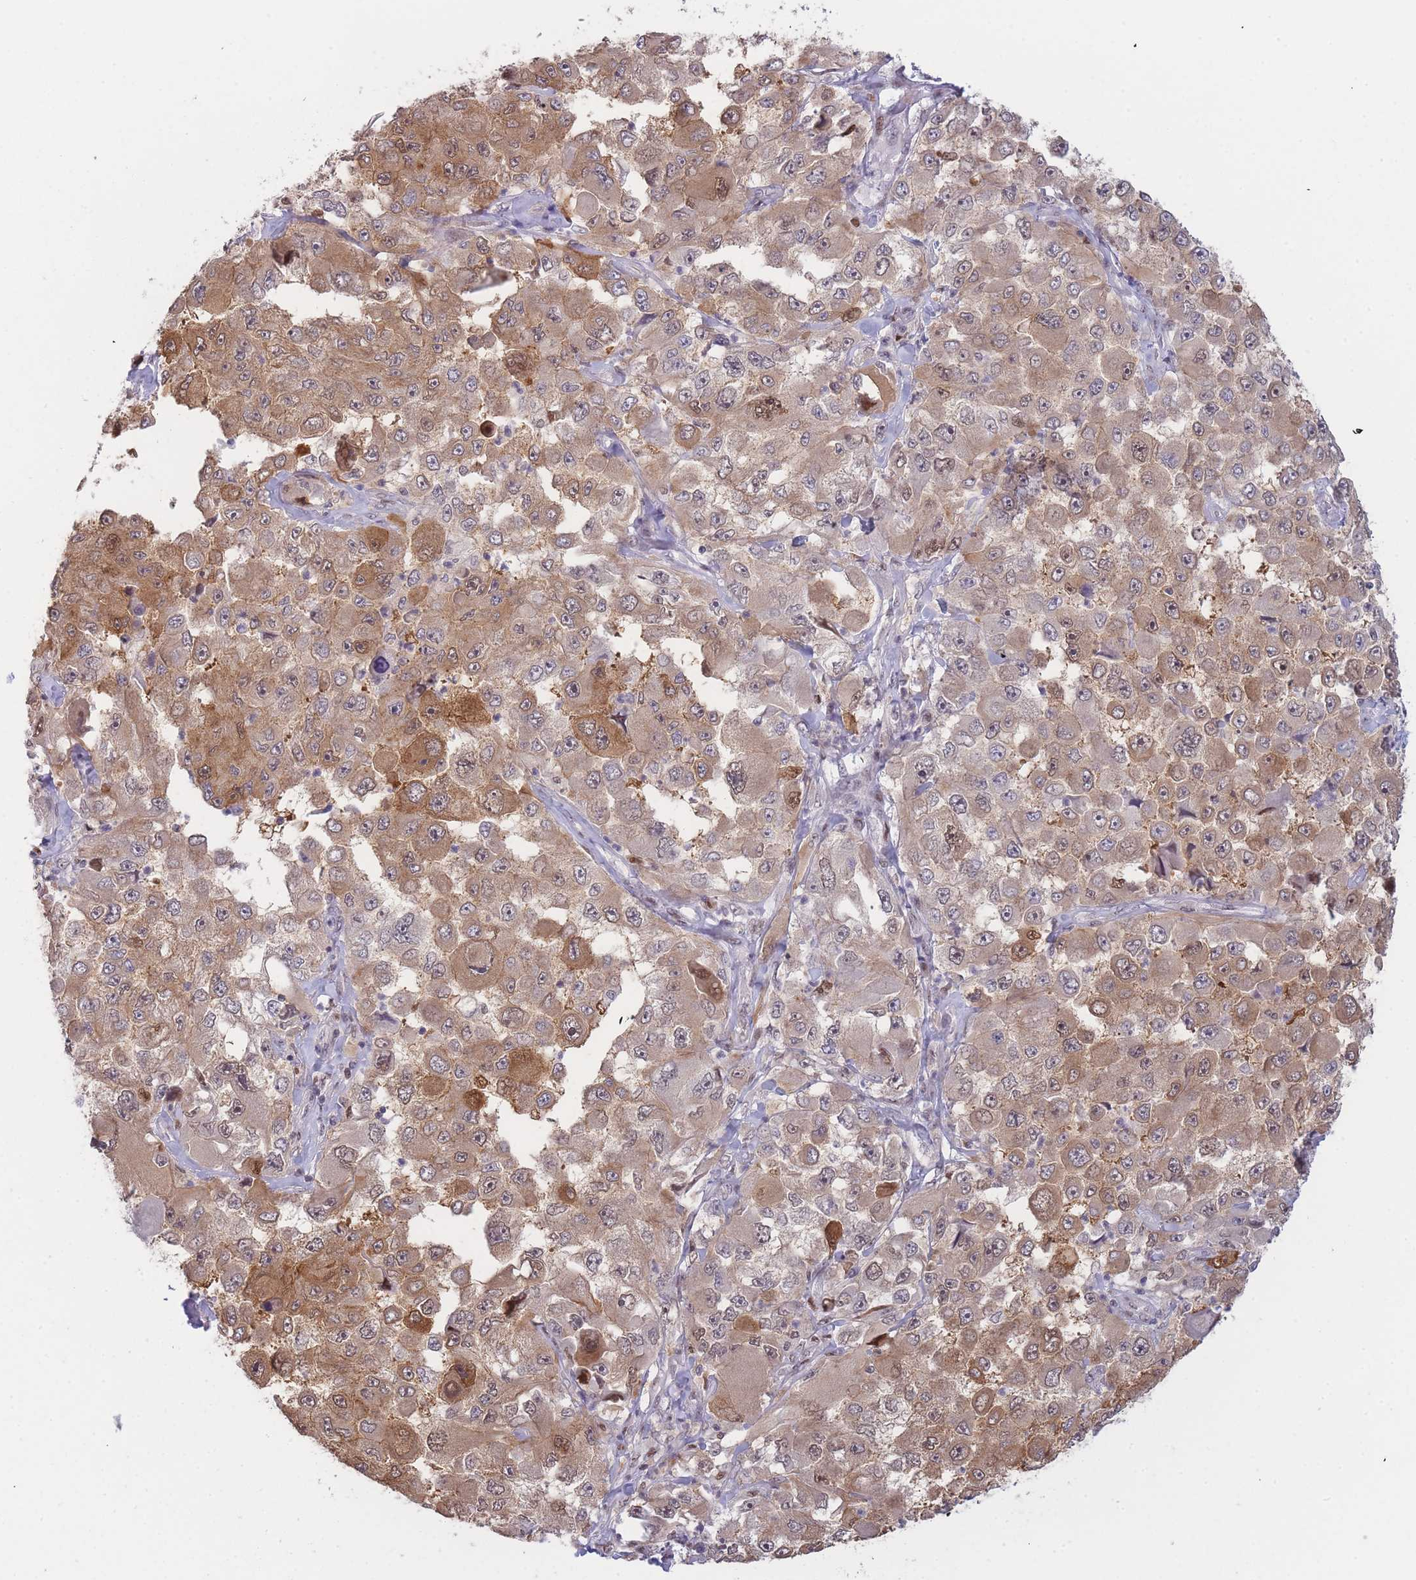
{"staining": {"intensity": "moderate", "quantity": "25%-75%", "location": "cytoplasmic/membranous,nuclear"}, "tissue": "melanoma", "cell_type": "Tumor cells", "image_type": "cancer", "snomed": [{"axis": "morphology", "description": "Malignant melanoma, Metastatic site"}, {"axis": "topography", "description": "Lymph node"}], "caption": "Malignant melanoma (metastatic site) stained for a protein (brown) shows moderate cytoplasmic/membranous and nuclear positive positivity in approximately 25%-75% of tumor cells.", "gene": "DEAF1", "patient": {"sex": "male", "age": 62}}